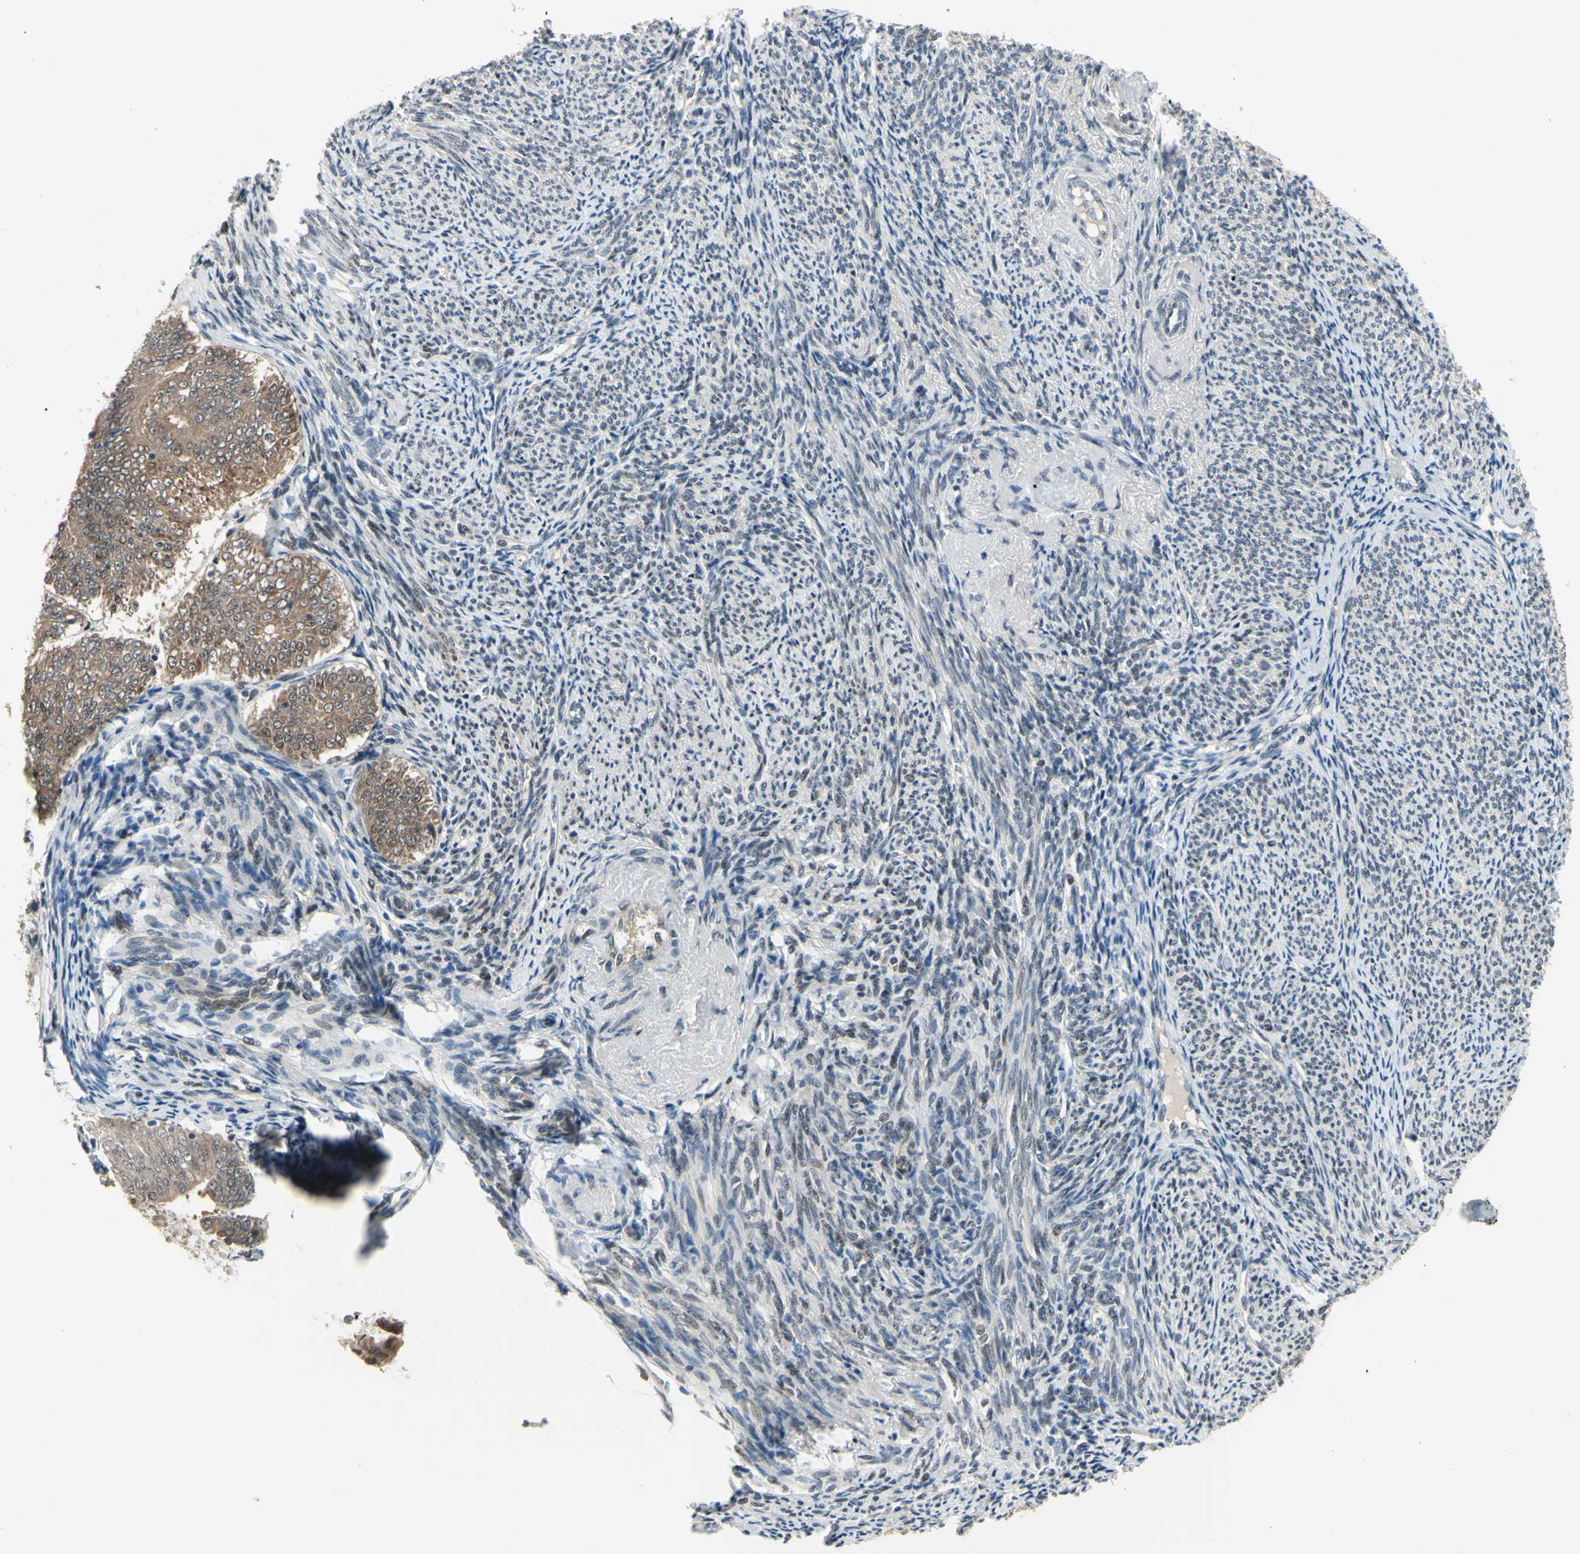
{"staining": {"intensity": "moderate", "quantity": ">75%", "location": "cytoplasmic/membranous"}, "tissue": "endometrial cancer", "cell_type": "Tumor cells", "image_type": "cancer", "snomed": [{"axis": "morphology", "description": "Adenocarcinoma, NOS"}, {"axis": "topography", "description": "Endometrium"}], "caption": "High-magnification brightfield microscopy of adenocarcinoma (endometrial) stained with DAB (3,3'-diaminobenzidine) (brown) and counterstained with hematoxylin (blue). tumor cells exhibit moderate cytoplasmic/membranous positivity is seen in approximately>75% of cells.", "gene": "HSPA4", "patient": {"sex": "female", "age": 63}}